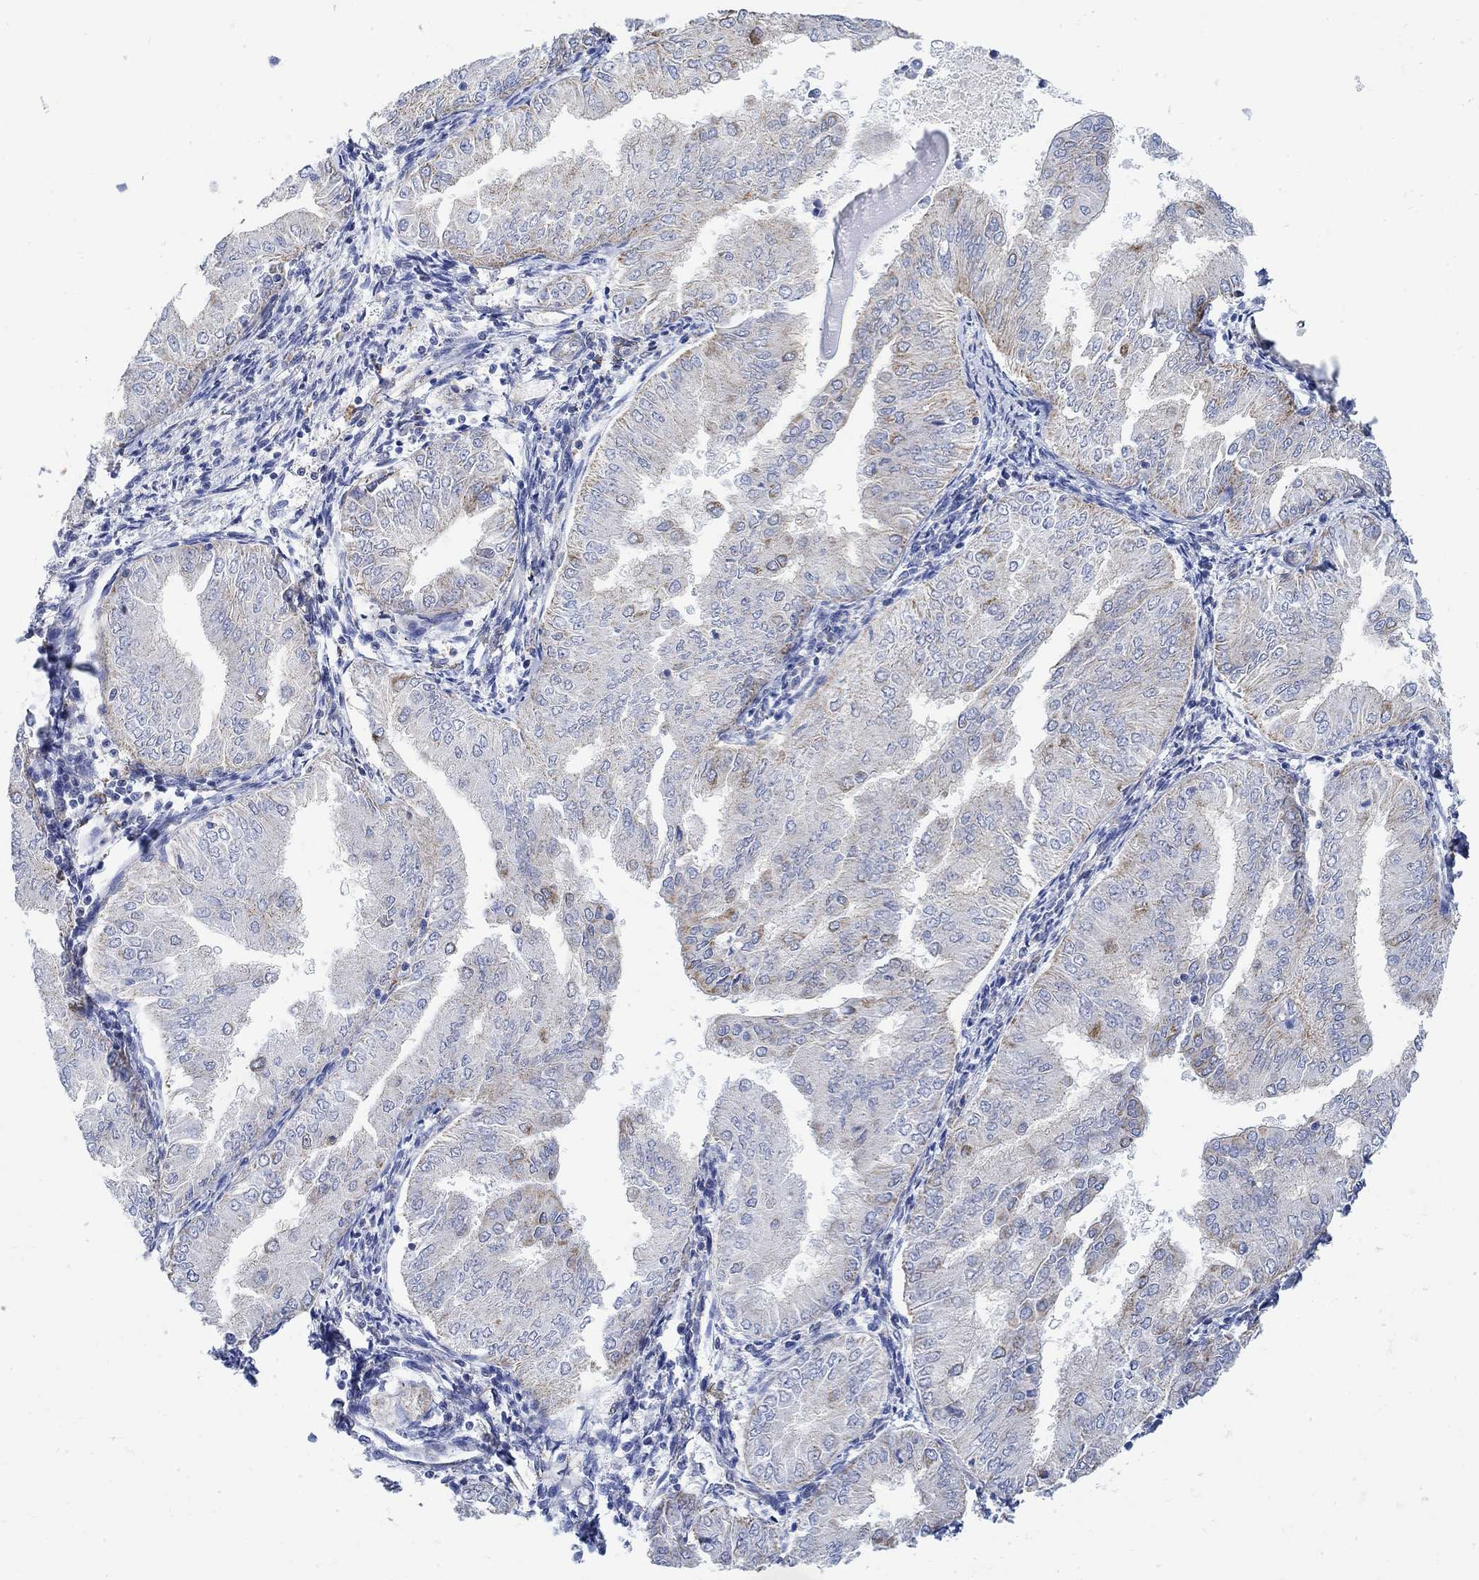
{"staining": {"intensity": "weak", "quantity": "<25%", "location": "cytoplasmic/membranous"}, "tissue": "endometrial cancer", "cell_type": "Tumor cells", "image_type": "cancer", "snomed": [{"axis": "morphology", "description": "Adenocarcinoma, NOS"}, {"axis": "topography", "description": "Endometrium"}], "caption": "DAB immunohistochemical staining of human adenocarcinoma (endometrial) displays no significant positivity in tumor cells. (DAB (3,3'-diaminobenzidine) immunohistochemistry with hematoxylin counter stain).", "gene": "PHF21B", "patient": {"sex": "female", "age": 53}}